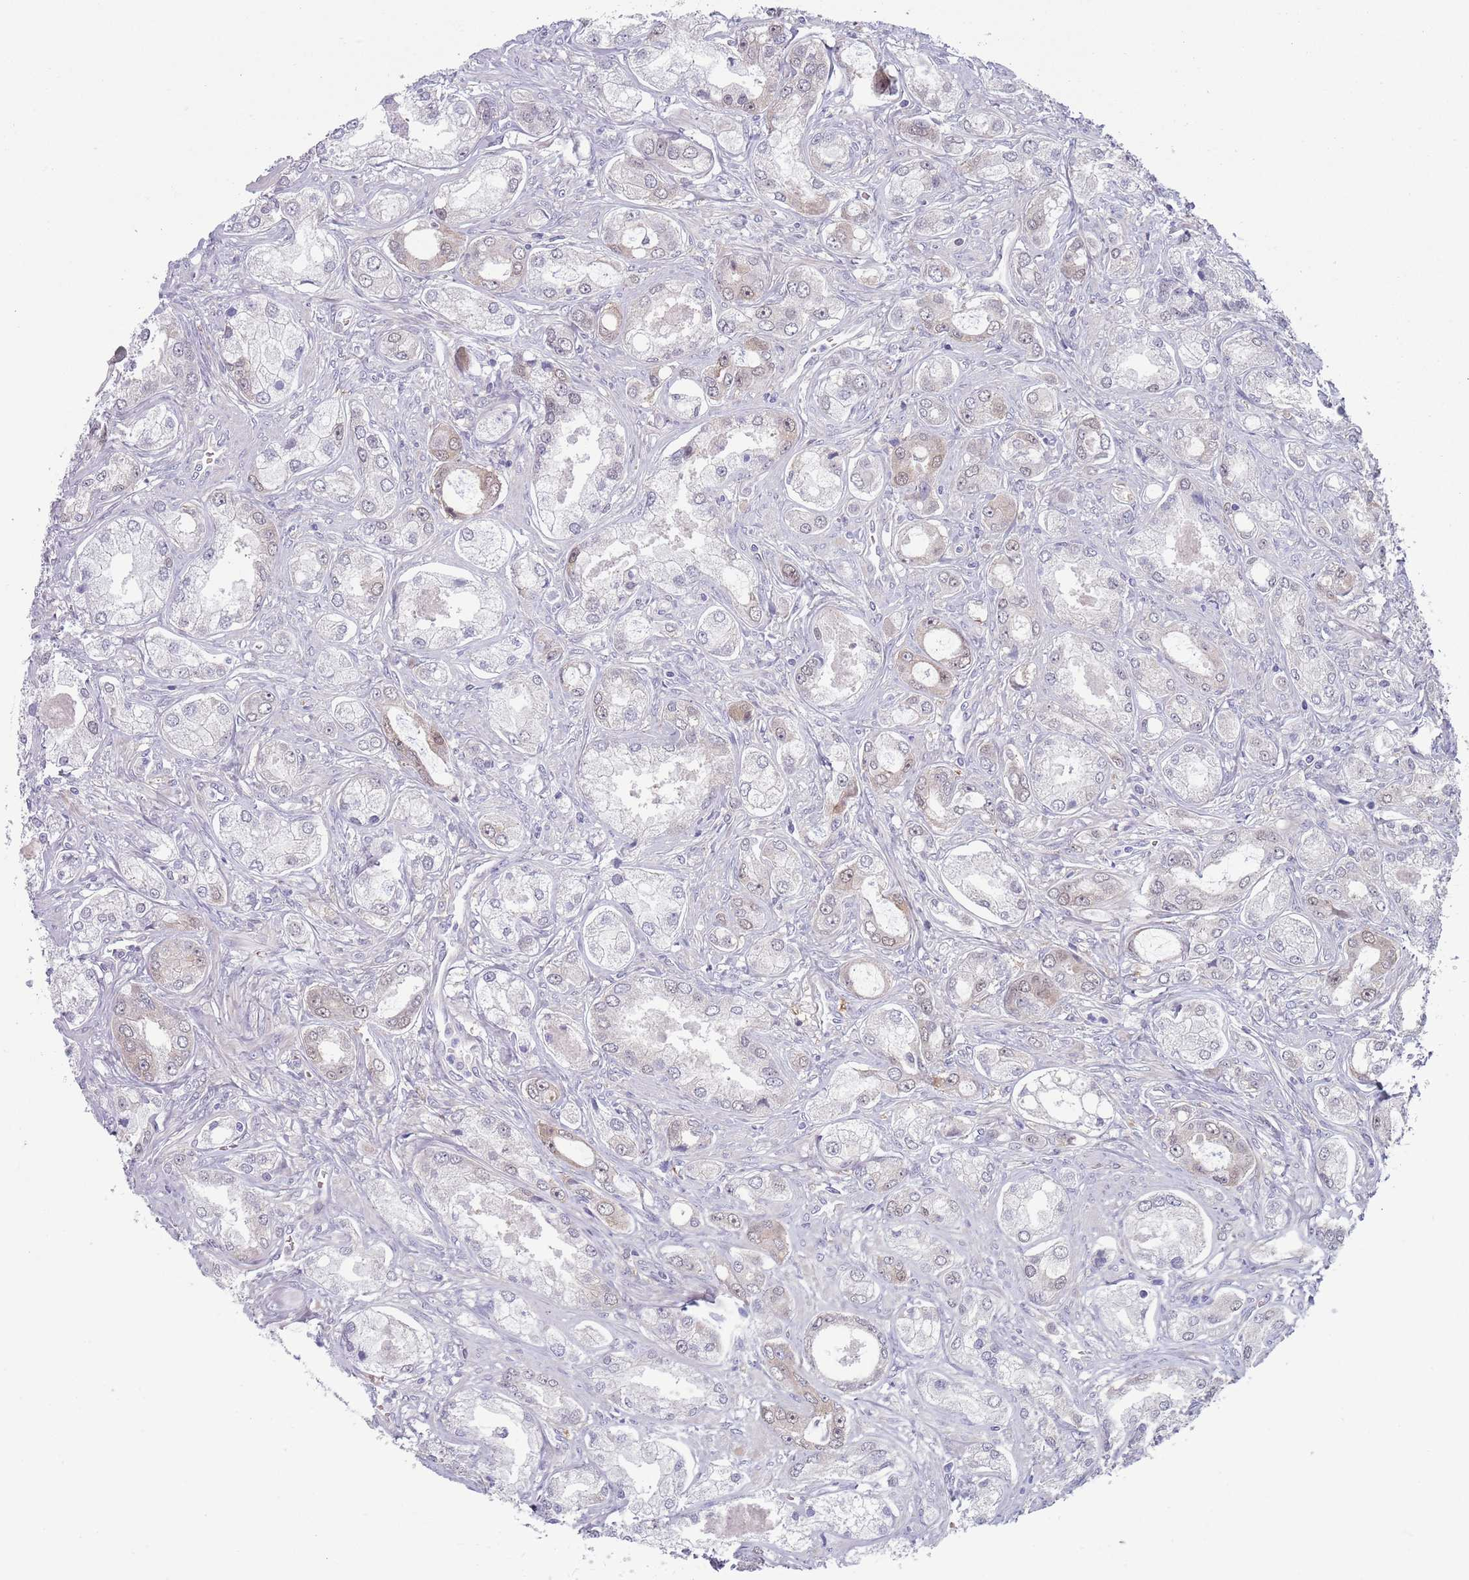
{"staining": {"intensity": "weak", "quantity": "<25%", "location": "nuclear"}, "tissue": "prostate cancer", "cell_type": "Tumor cells", "image_type": "cancer", "snomed": [{"axis": "morphology", "description": "Adenocarcinoma, Low grade"}, {"axis": "topography", "description": "Prostate"}], "caption": "Tumor cells show no significant protein expression in prostate low-grade adenocarcinoma. (DAB immunohistochemistry (IHC), high magnification).", "gene": "CLNS1A", "patient": {"sex": "male", "age": 68}}